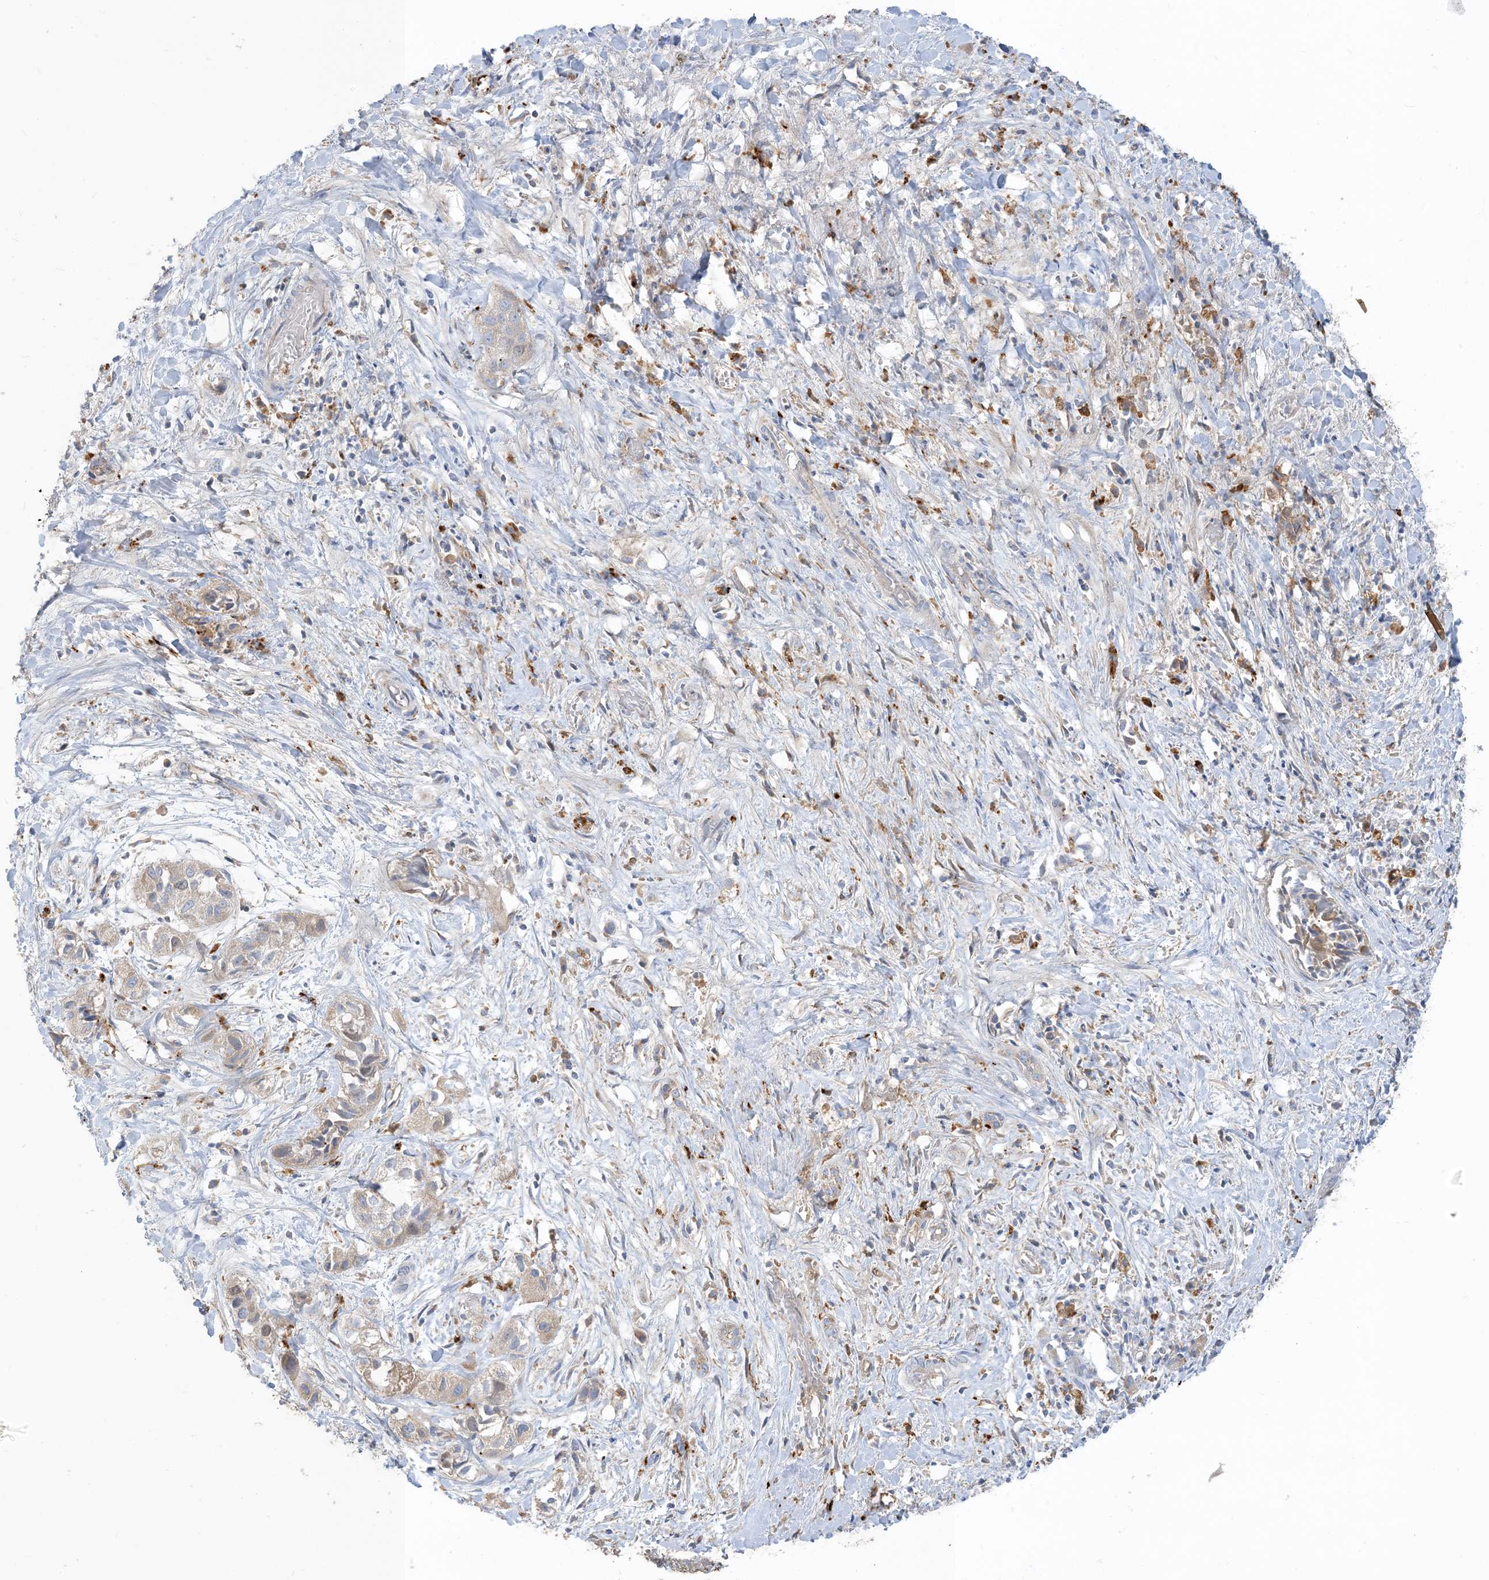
{"staining": {"intensity": "moderate", "quantity": "<25%", "location": "nuclear"}, "tissue": "liver cancer", "cell_type": "Tumor cells", "image_type": "cancer", "snomed": [{"axis": "morphology", "description": "Cholangiocarcinoma"}, {"axis": "topography", "description": "Liver"}], "caption": "About <25% of tumor cells in liver cholangiocarcinoma demonstrate moderate nuclear protein positivity as visualized by brown immunohistochemical staining.", "gene": "PEAR1", "patient": {"sex": "female", "age": 52}}